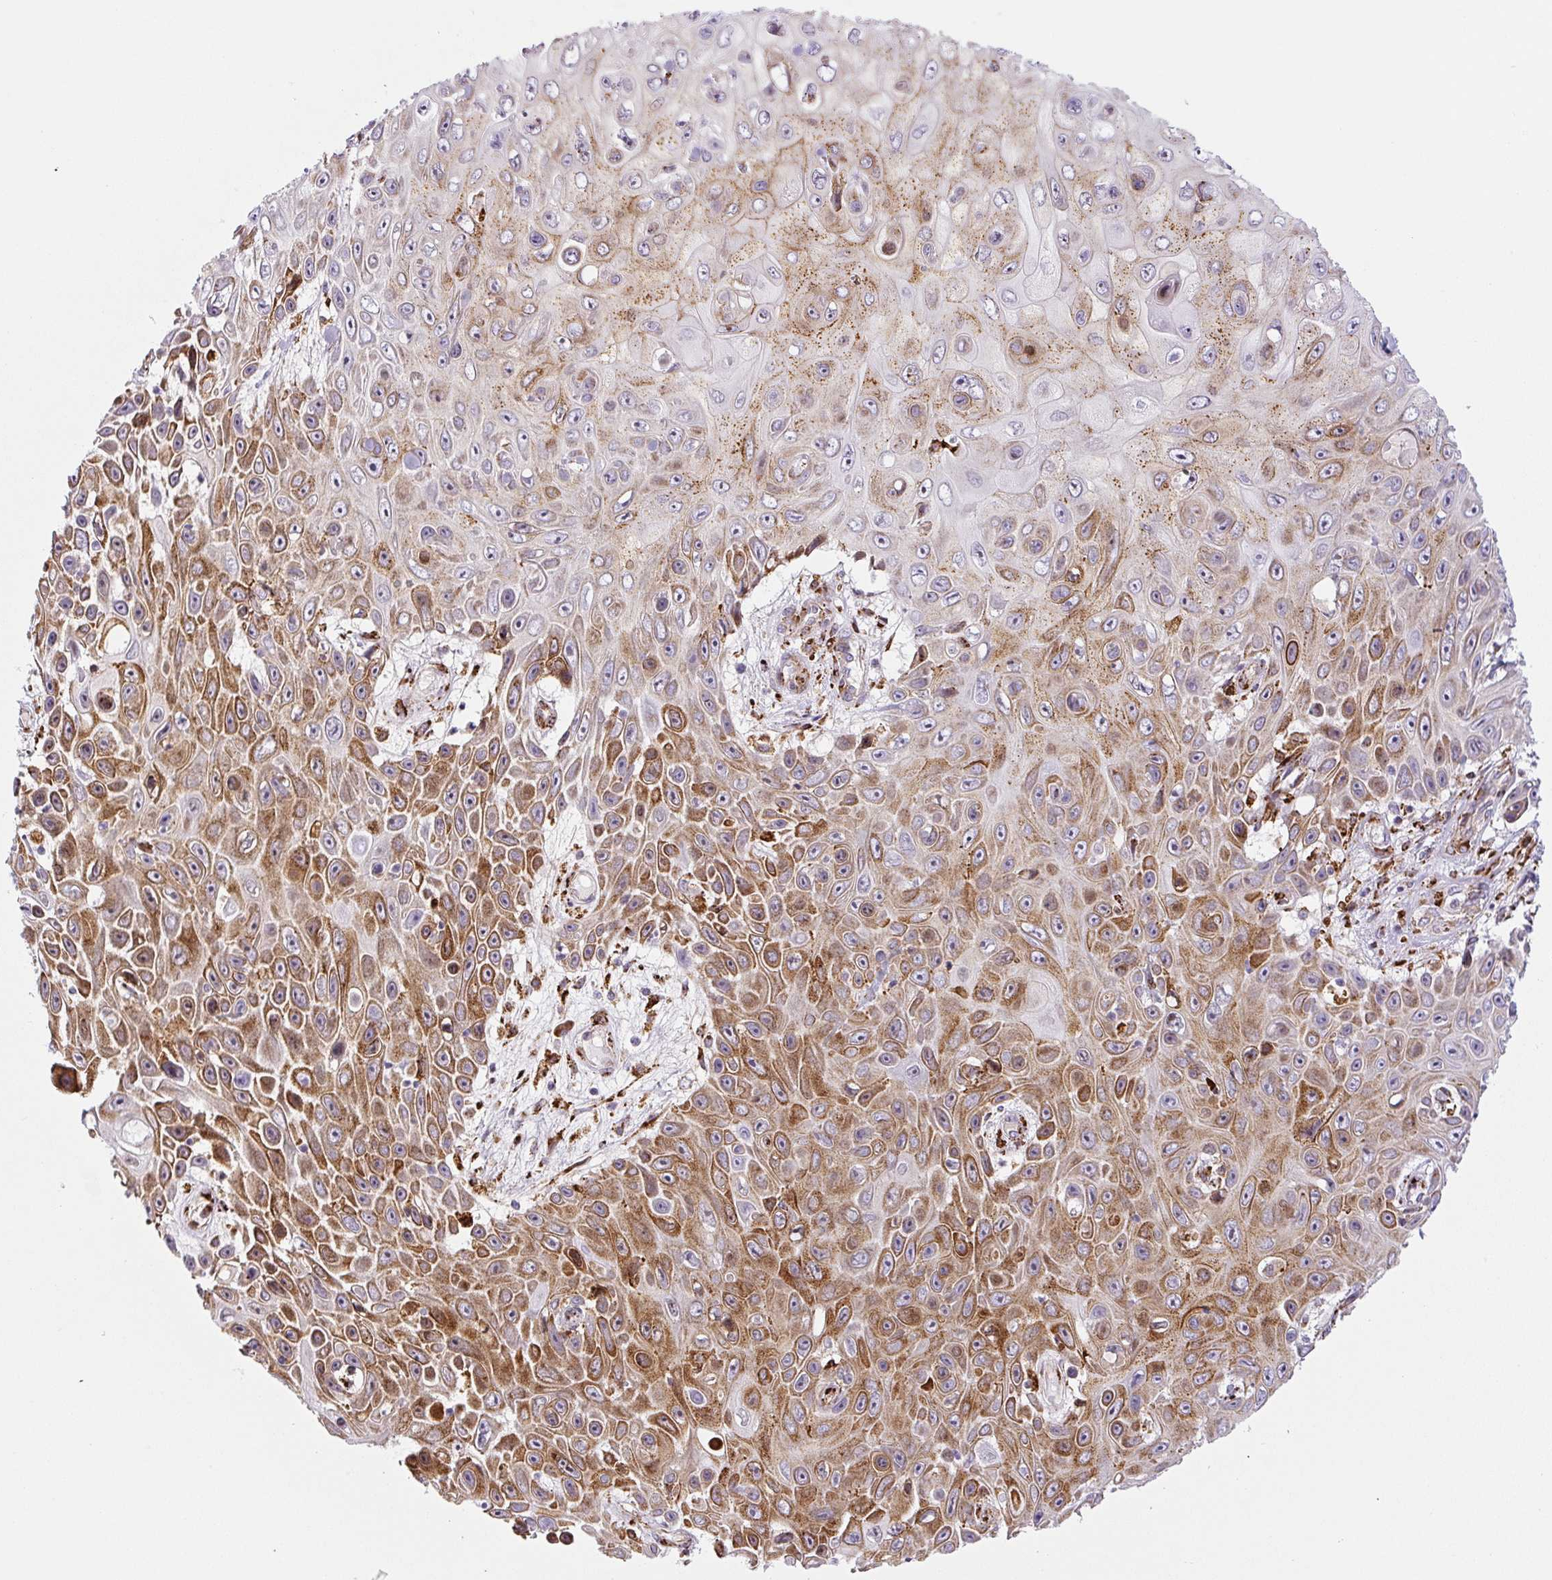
{"staining": {"intensity": "moderate", "quantity": ">75%", "location": "cytoplasmic/membranous"}, "tissue": "skin cancer", "cell_type": "Tumor cells", "image_type": "cancer", "snomed": [{"axis": "morphology", "description": "Squamous cell carcinoma, NOS"}, {"axis": "topography", "description": "Skin"}], "caption": "IHC staining of skin cancer, which reveals medium levels of moderate cytoplasmic/membranous positivity in about >75% of tumor cells indicating moderate cytoplasmic/membranous protein expression. The staining was performed using DAB (brown) for protein detection and nuclei were counterstained in hematoxylin (blue).", "gene": "DISP3", "patient": {"sex": "male", "age": 82}}